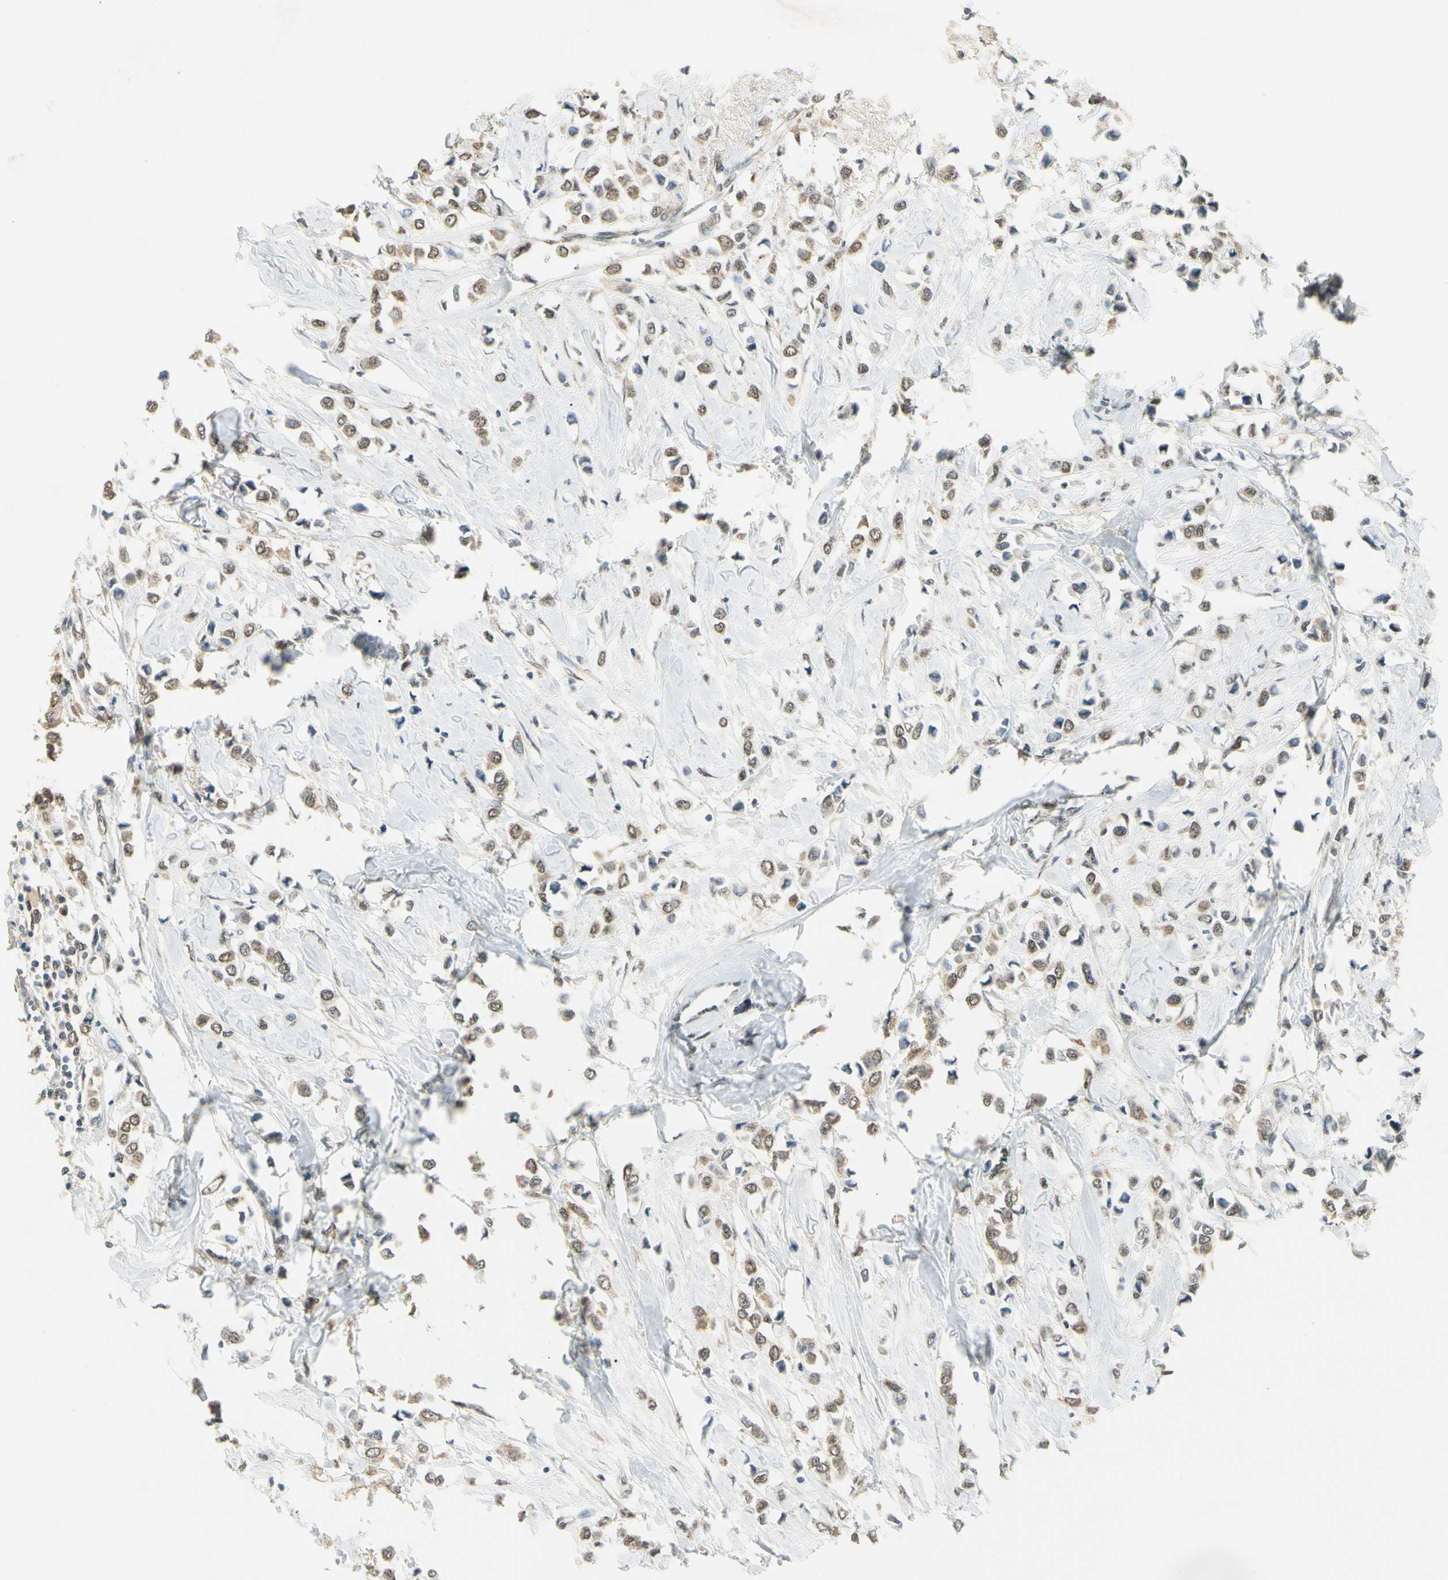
{"staining": {"intensity": "weak", "quantity": ">75%", "location": "cytoplasmic/membranous"}, "tissue": "breast cancer", "cell_type": "Tumor cells", "image_type": "cancer", "snomed": [{"axis": "morphology", "description": "Lobular carcinoma"}, {"axis": "topography", "description": "Breast"}], "caption": "The histopathology image demonstrates a brown stain indicating the presence of a protein in the cytoplasmic/membranous of tumor cells in breast cancer (lobular carcinoma). The protein is shown in brown color, while the nuclei are stained blue.", "gene": "SGCA", "patient": {"sex": "female", "age": 51}}